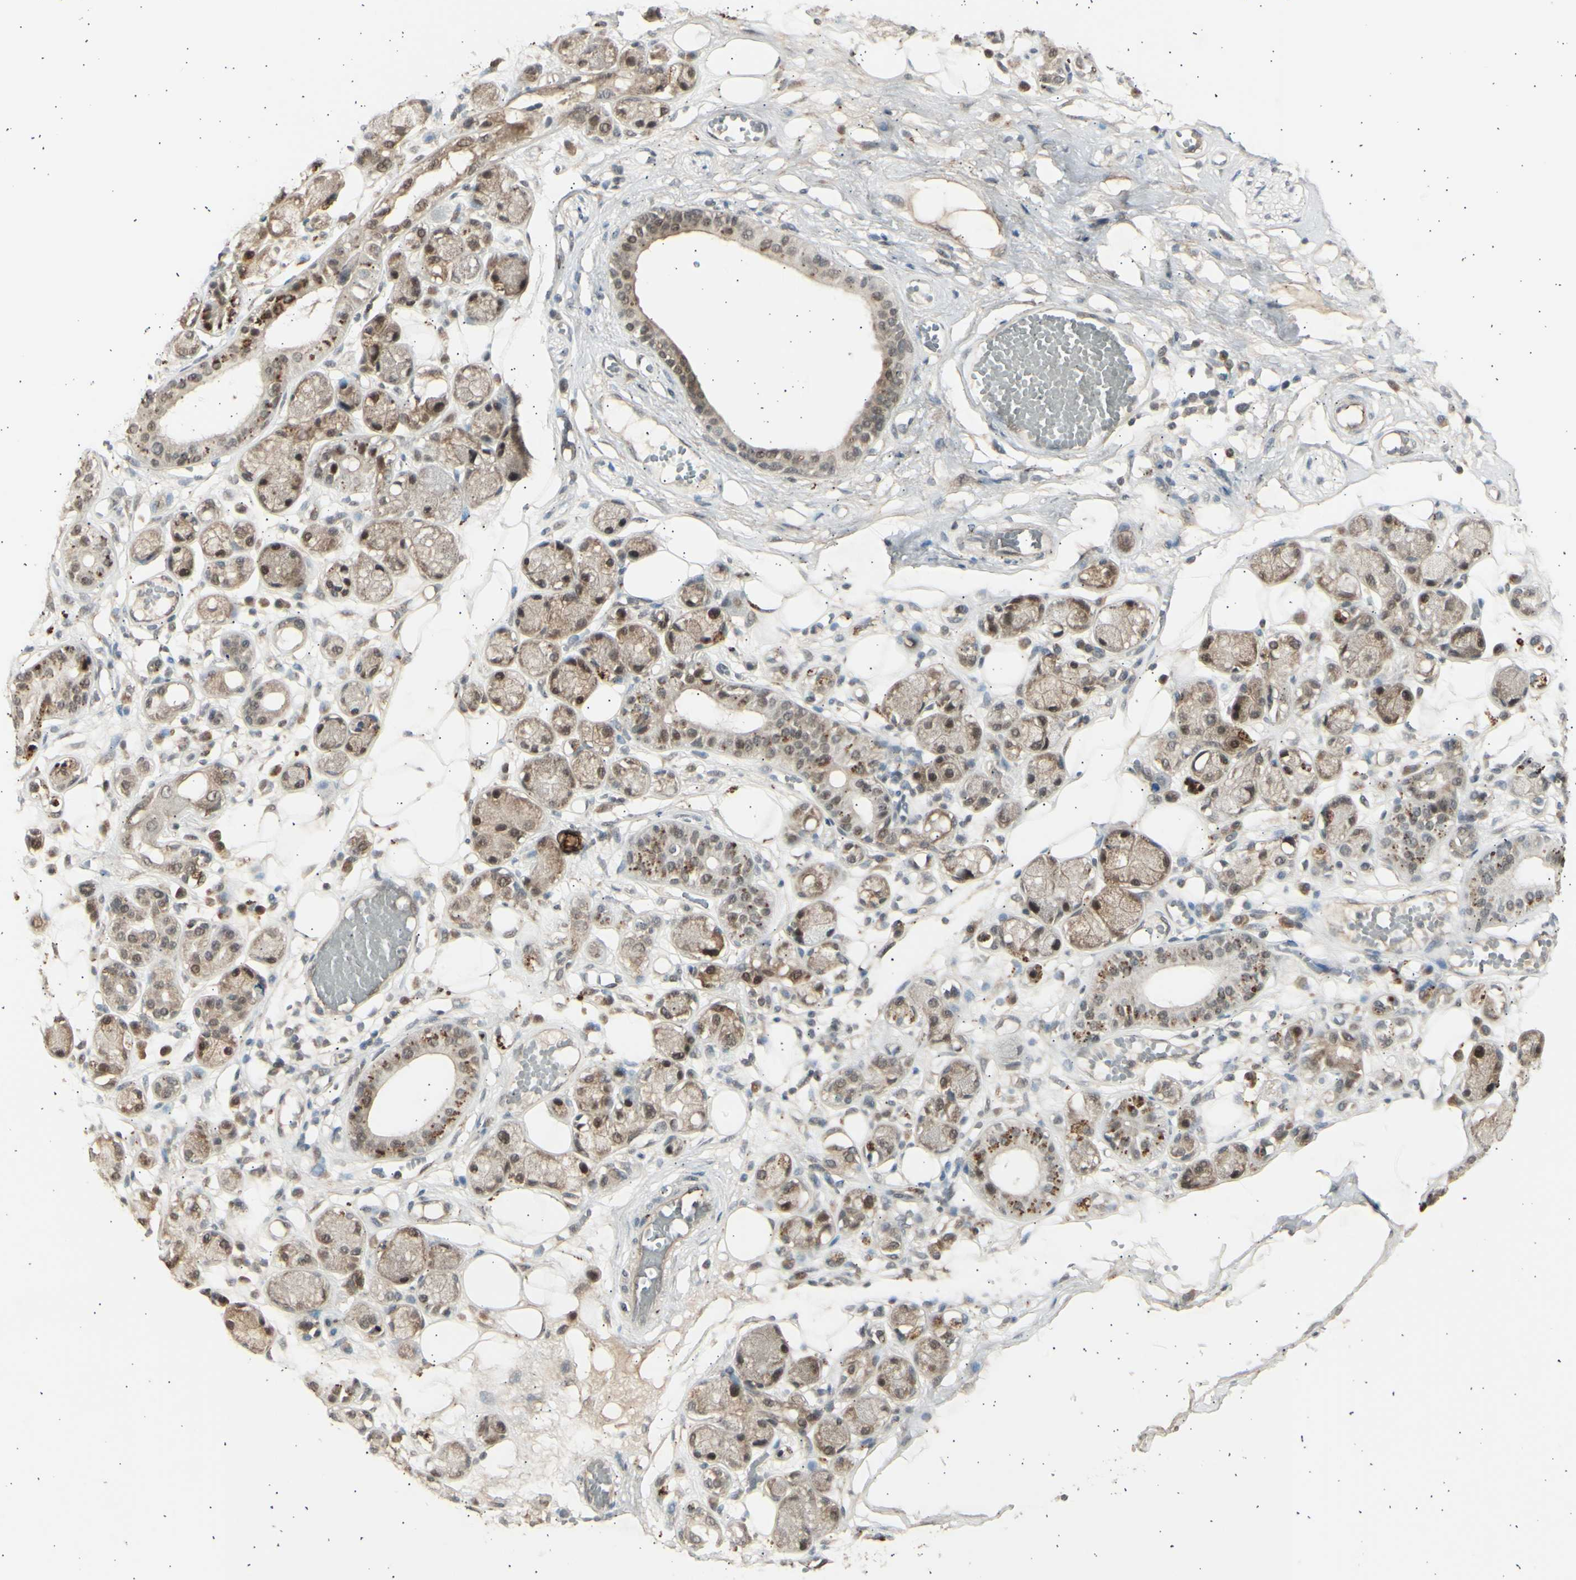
{"staining": {"intensity": "weak", "quantity": ">75%", "location": "cytoplasmic/membranous,nuclear"}, "tissue": "adipose tissue", "cell_type": "Adipocytes", "image_type": "normal", "snomed": [{"axis": "morphology", "description": "Normal tissue, NOS"}, {"axis": "morphology", "description": "Inflammation, NOS"}, {"axis": "topography", "description": "Vascular tissue"}, {"axis": "topography", "description": "Salivary gland"}], "caption": "Protein analysis of unremarkable adipose tissue shows weak cytoplasmic/membranous,nuclear staining in approximately >75% of adipocytes.", "gene": "PSMD5", "patient": {"sex": "female", "age": 75}}